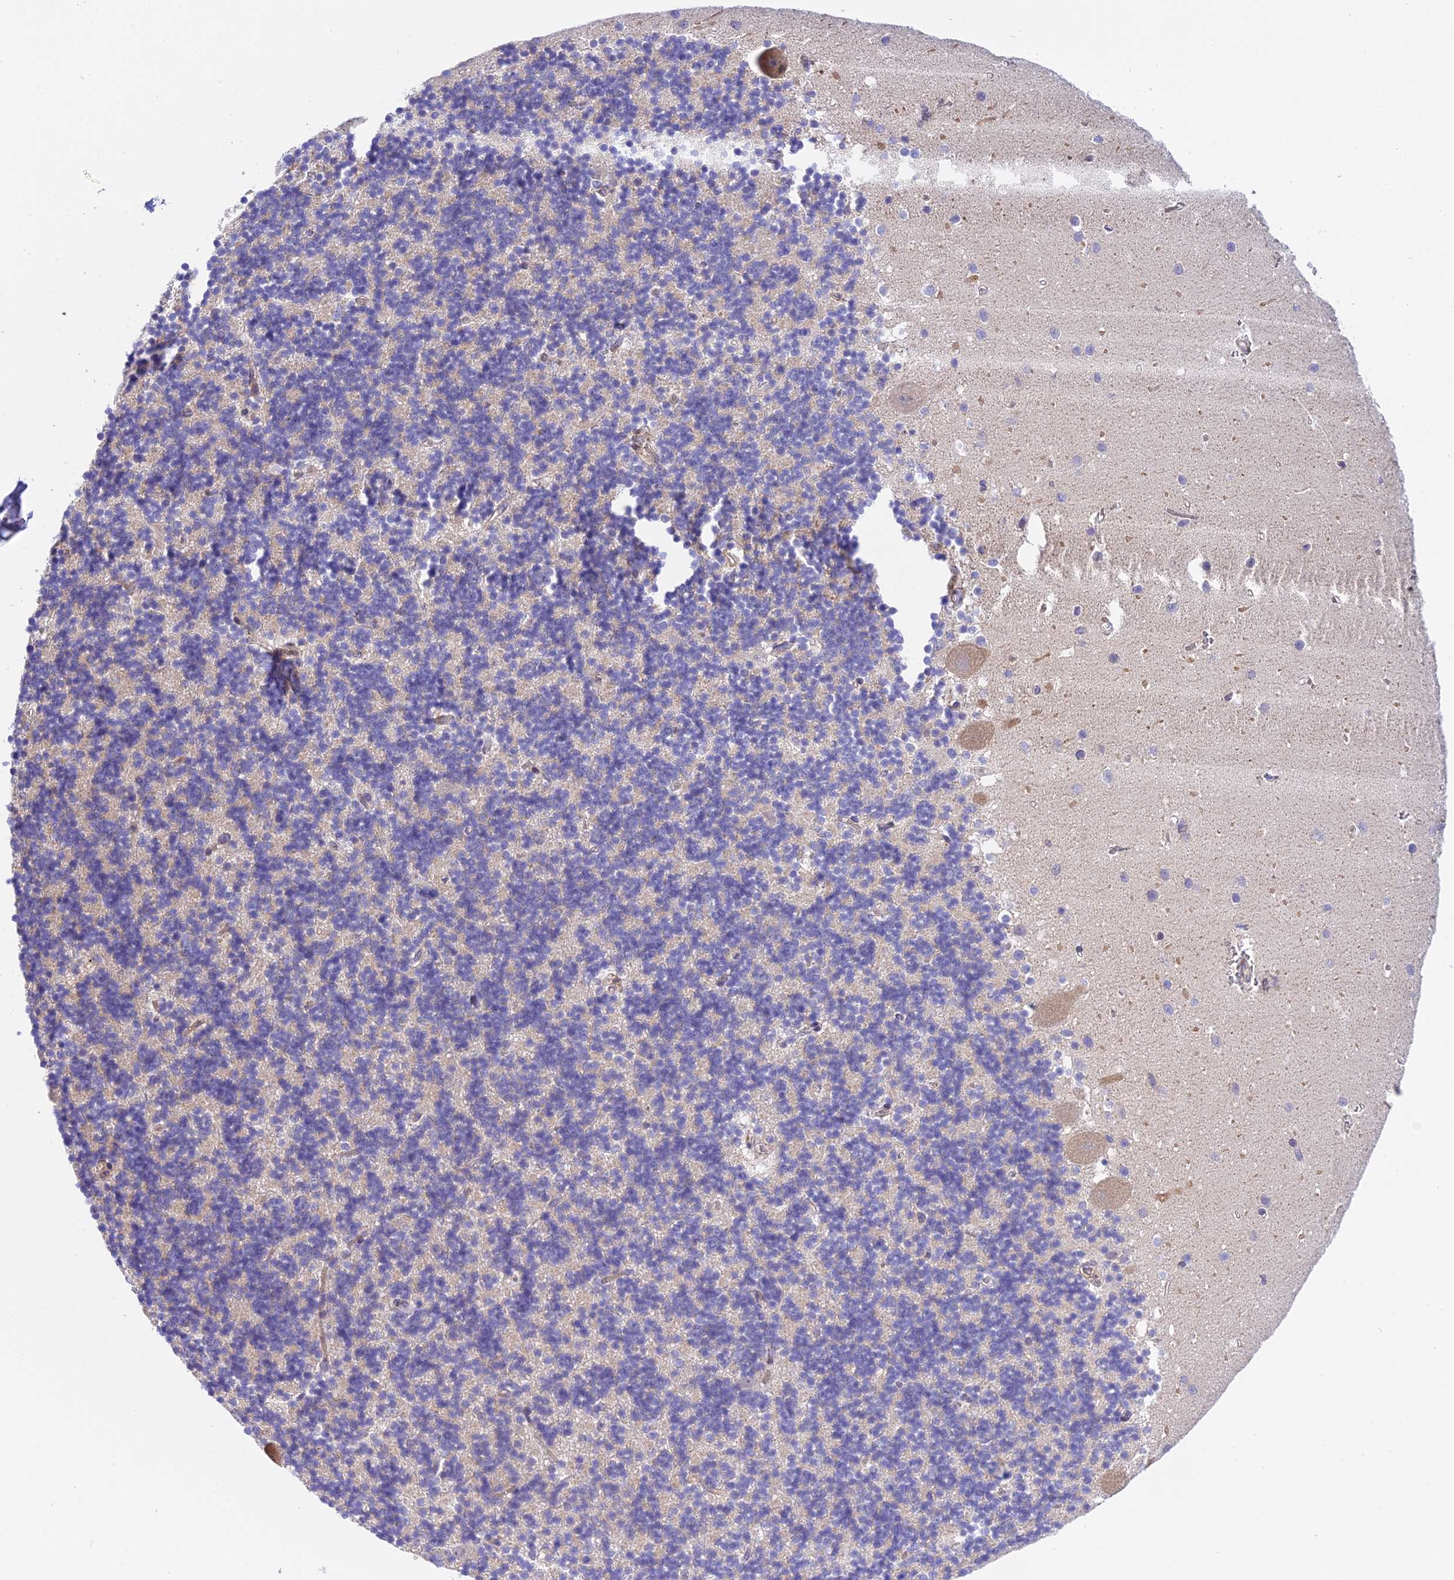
{"staining": {"intensity": "negative", "quantity": "none", "location": "none"}, "tissue": "cerebellum", "cell_type": "Cells in granular layer", "image_type": "normal", "snomed": [{"axis": "morphology", "description": "Normal tissue, NOS"}, {"axis": "topography", "description": "Cerebellum"}], "caption": "DAB immunohistochemical staining of unremarkable cerebellum displays no significant expression in cells in granular layer. Nuclei are stained in blue.", "gene": "TRIM43B", "patient": {"sex": "male", "age": 54}}